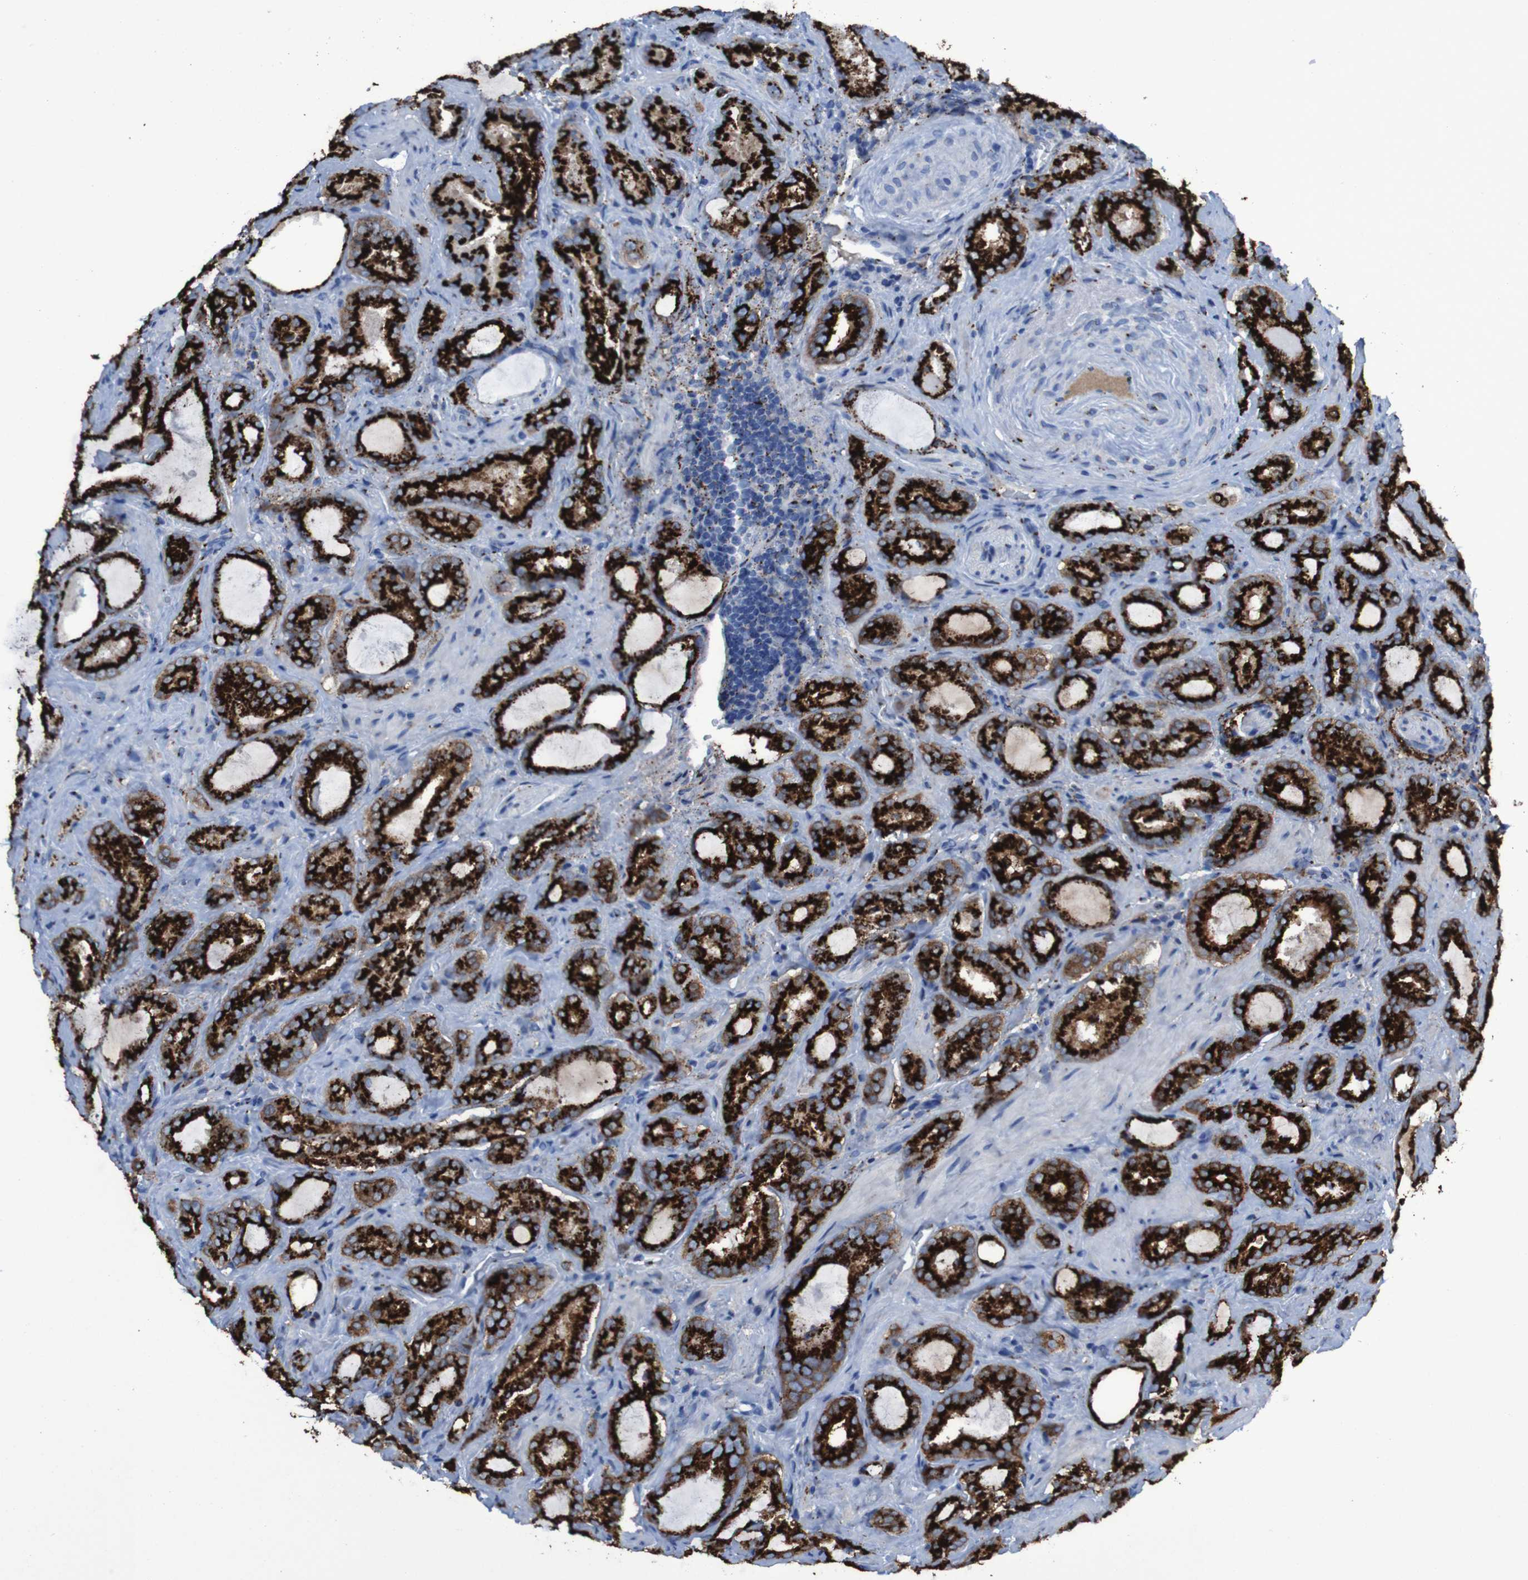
{"staining": {"intensity": "strong", "quantity": ">75%", "location": "cytoplasmic/membranous"}, "tissue": "prostate cancer", "cell_type": "Tumor cells", "image_type": "cancer", "snomed": [{"axis": "morphology", "description": "Adenocarcinoma, Low grade"}, {"axis": "topography", "description": "Prostate"}], "caption": "Strong cytoplasmic/membranous expression for a protein is seen in approximately >75% of tumor cells of adenocarcinoma (low-grade) (prostate) using immunohistochemistry (IHC).", "gene": "GOLM1", "patient": {"sex": "male", "age": 60}}